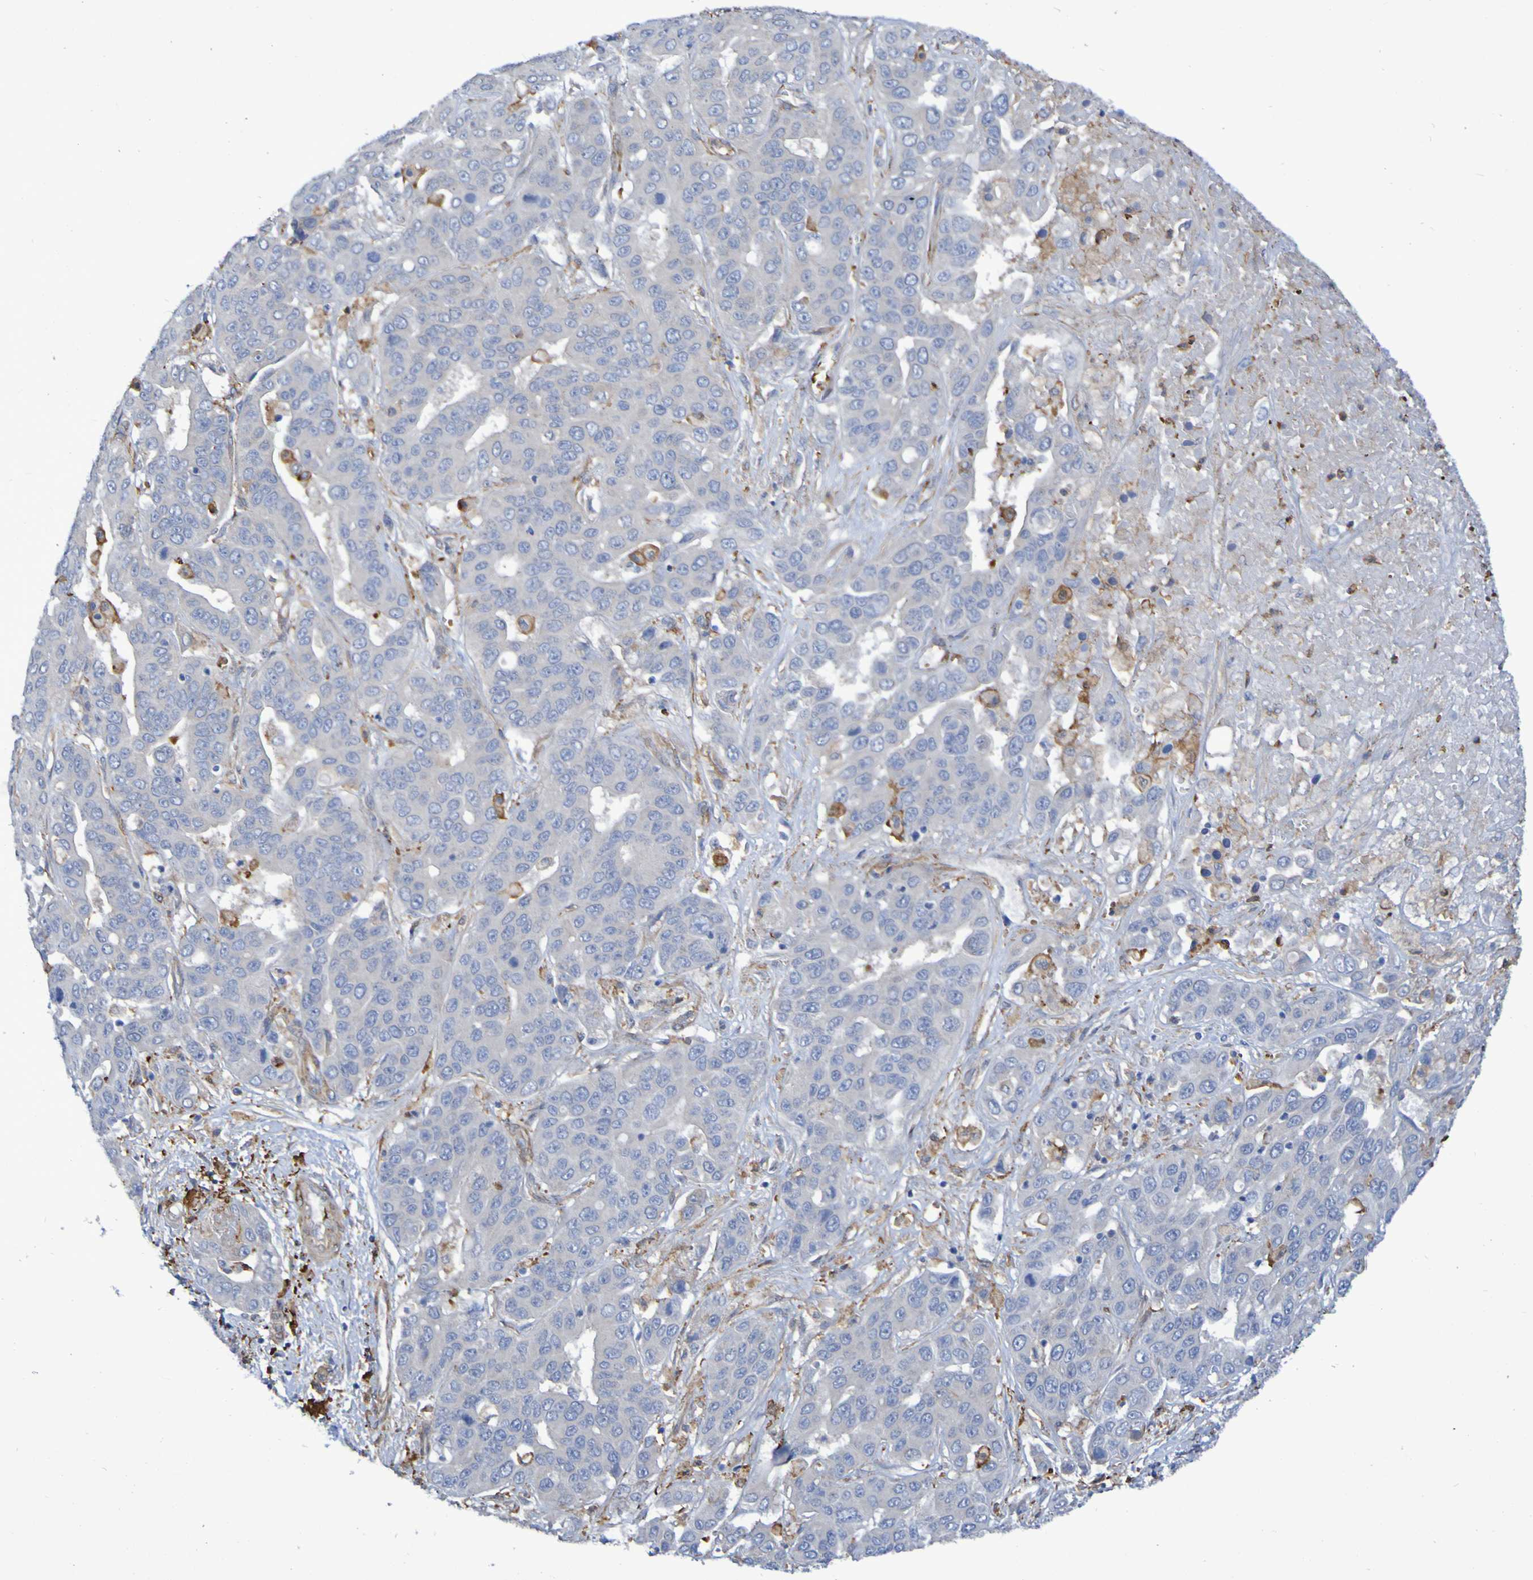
{"staining": {"intensity": "negative", "quantity": "none", "location": "none"}, "tissue": "liver cancer", "cell_type": "Tumor cells", "image_type": "cancer", "snomed": [{"axis": "morphology", "description": "Cholangiocarcinoma"}, {"axis": "topography", "description": "Liver"}], "caption": "Micrograph shows no significant protein staining in tumor cells of liver cancer.", "gene": "SCRG1", "patient": {"sex": "female", "age": 52}}